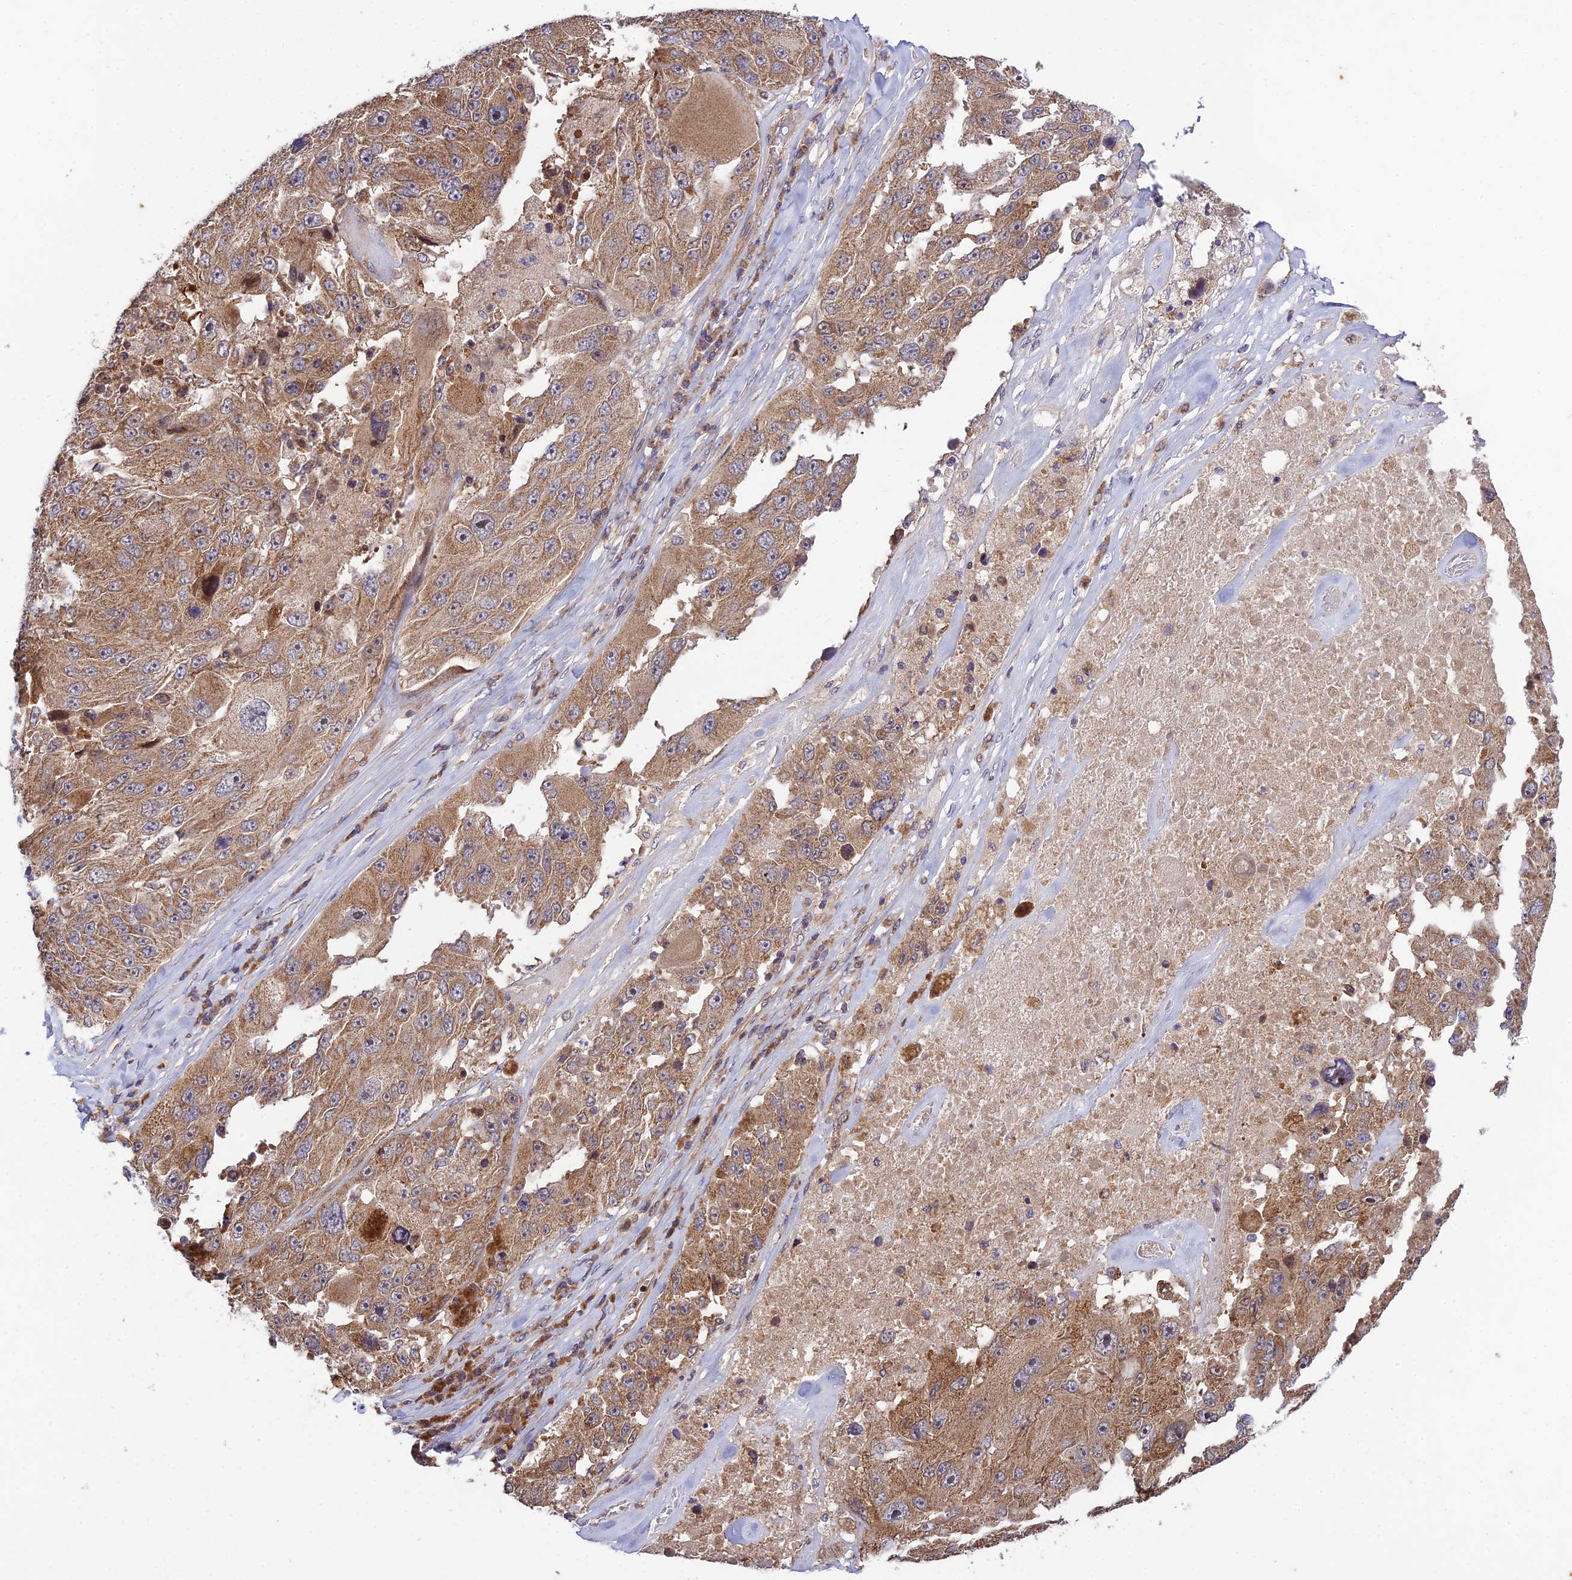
{"staining": {"intensity": "moderate", "quantity": ">75%", "location": "cytoplasmic/membranous"}, "tissue": "melanoma", "cell_type": "Tumor cells", "image_type": "cancer", "snomed": [{"axis": "morphology", "description": "Malignant melanoma, Metastatic site"}, {"axis": "topography", "description": "Lymph node"}], "caption": "This image demonstrates malignant melanoma (metastatic site) stained with immunohistochemistry to label a protein in brown. The cytoplasmic/membranous of tumor cells show moderate positivity for the protein. Nuclei are counter-stained blue.", "gene": "PLEKHG2", "patient": {"sex": "male", "age": 62}}